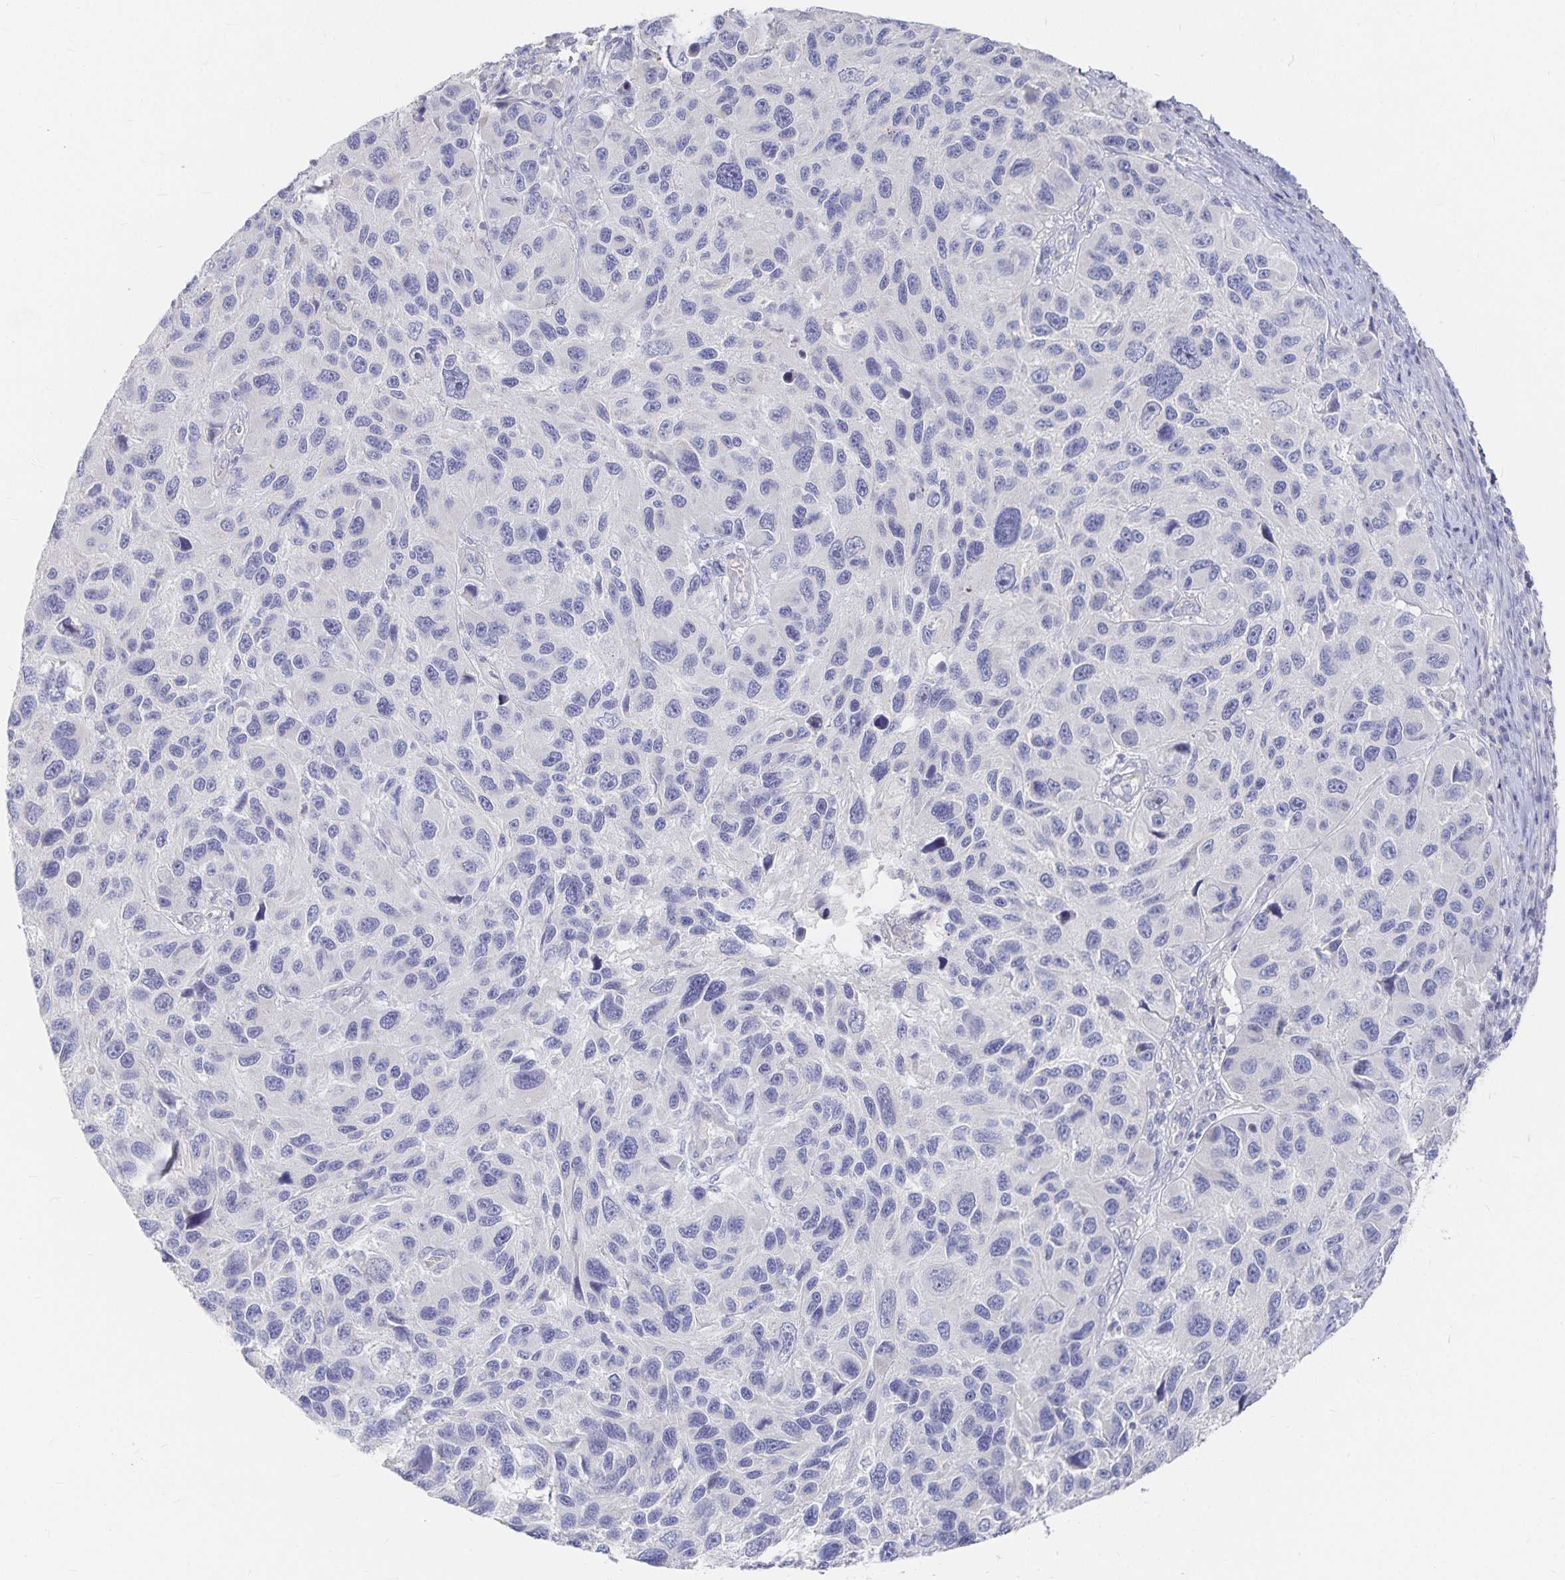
{"staining": {"intensity": "negative", "quantity": "none", "location": "none"}, "tissue": "melanoma", "cell_type": "Tumor cells", "image_type": "cancer", "snomed": [{"axis": "morphology", "description": "Malignant melanoma, NOS"}, {"axis": "topography", "description": "Skin"}], "caption": "Melanoma stained for a protein using IHC reveals no staining tumor cells.", "gene": "DNAH9", "patient": {"sex": "male", "age": 53}}